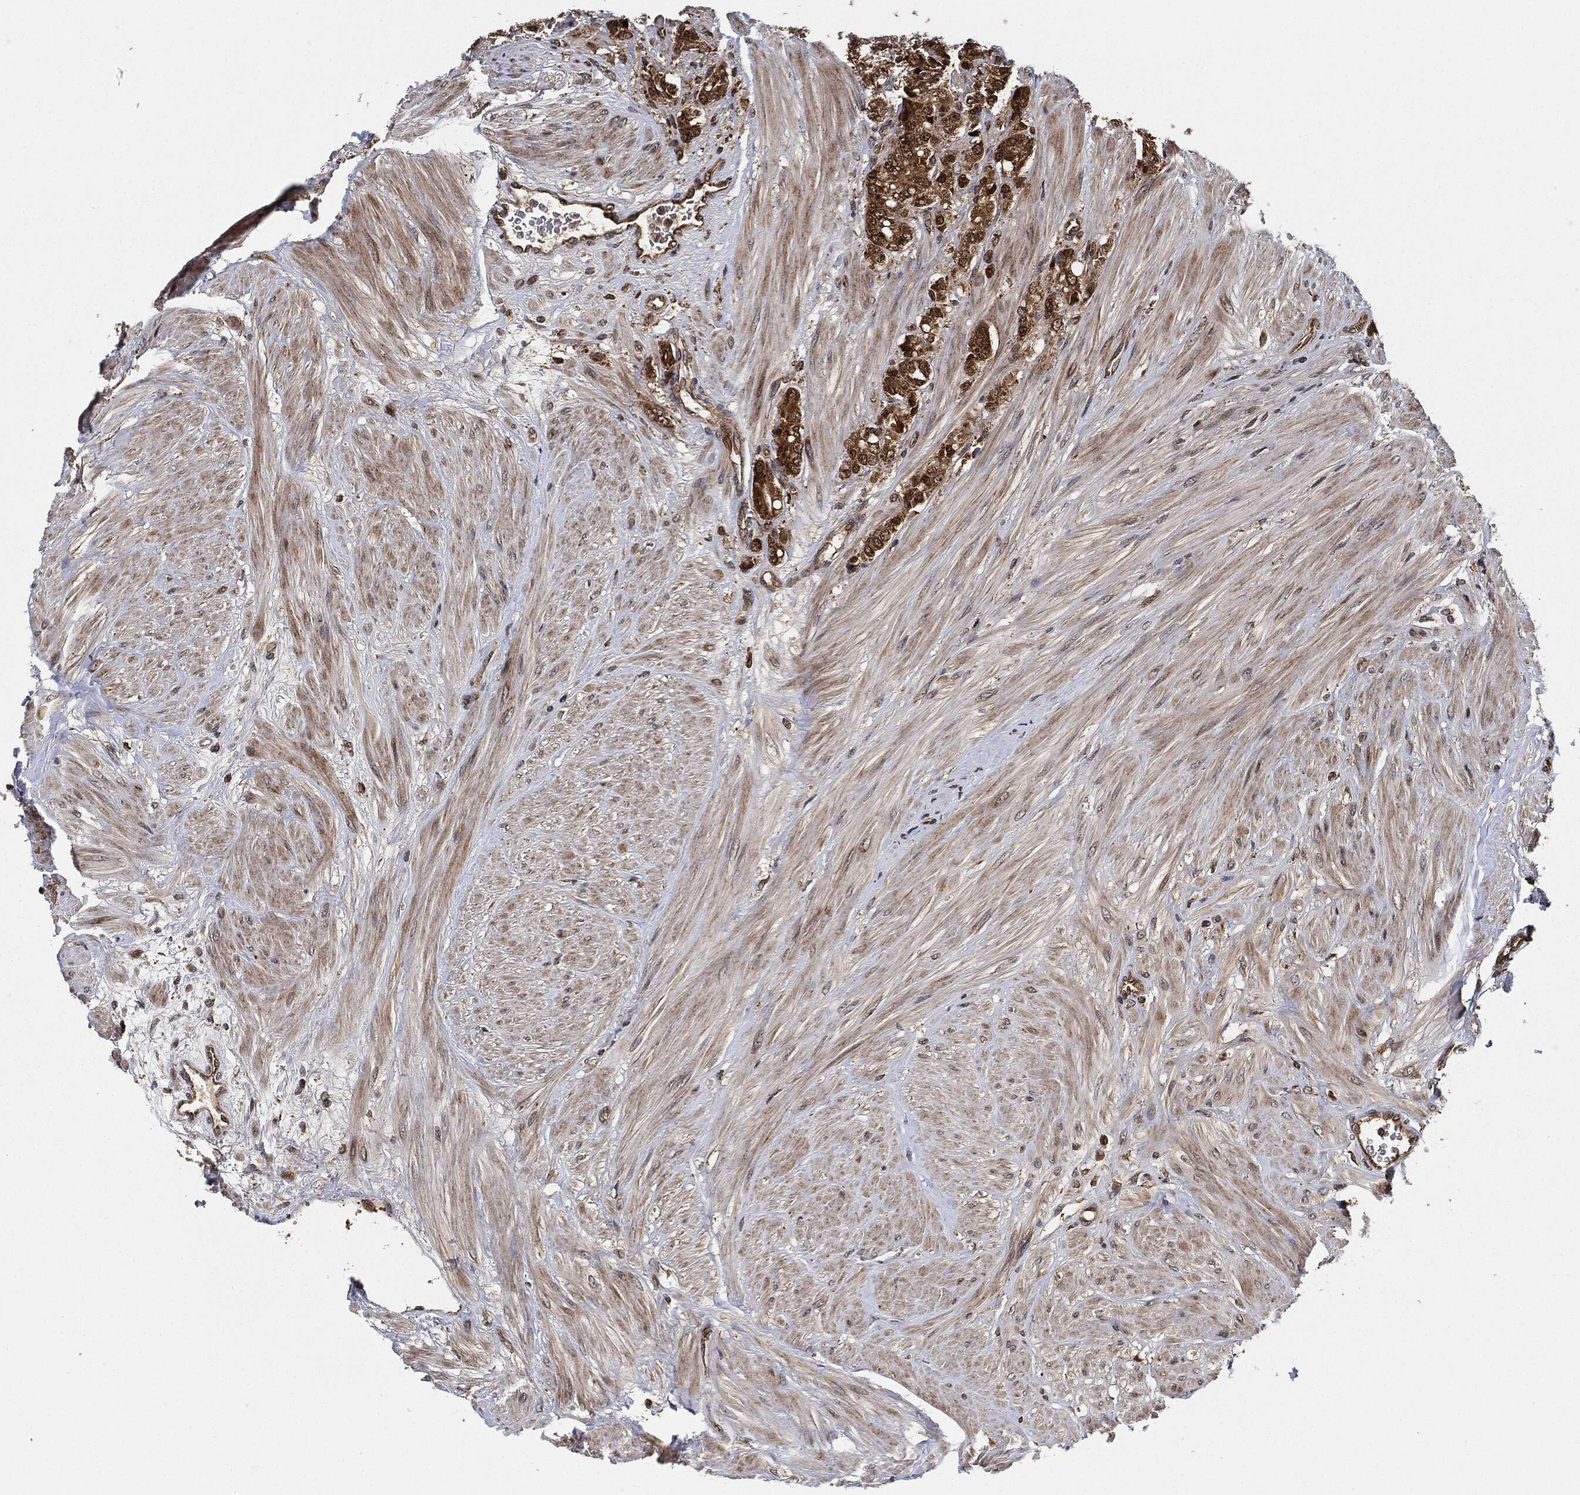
{"staining": {"intensity": "strong", "quantity": ">75%", "location": "cytoplasmic/membranous"}, "tissue": "prostate cancer", "cell_type": "Tumor cells", "image_type": "cancer", "snomed": [{"axis": "morphology", "description": "Adenocarcinoma, NOS"}, {"axis": "topography", "description": "Prostate and seminal vesicle, NOS"}, {"axis": "topography", "description": "Prostate"}], "caption": "An IHC histopathology image of tumor tissue is shown. Protein staining in brown highlights strong cytoplasmic/membranous positivity in prostate adenocarcinoma within tumor cells. Nuclei are stained in blue.", "gene": "RNASEL", "patient": {"sex": "male", "age": 67}}